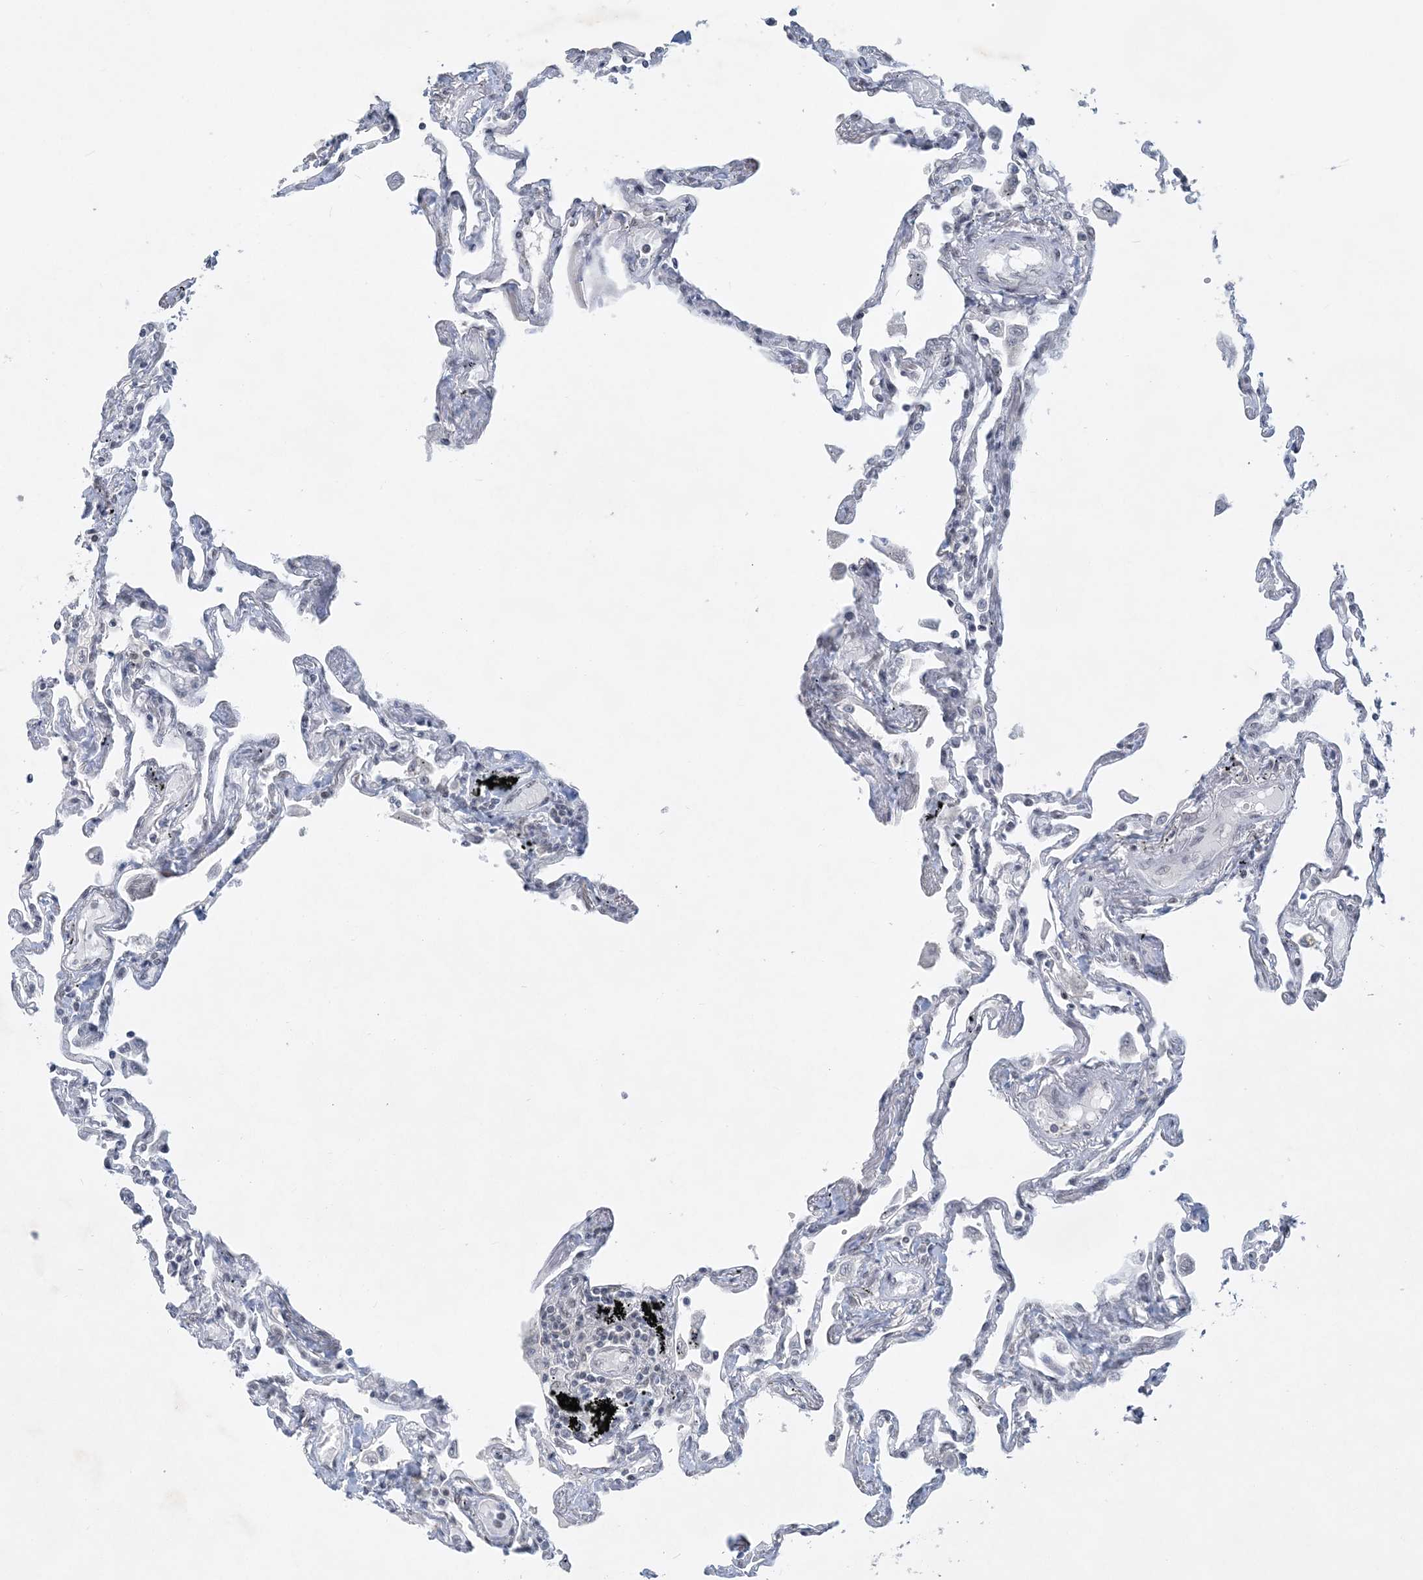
{"staining": {"intensity": "weak", "quantity": "<25%", "location": "nuclear"}, "tissue": "lung", "cell_type": "Alveolar cells", "image_type": "normal", "snomed": [{"axis": "morphology", "description": "Normal tissue, NOS"}, {"axis": "topography", "description": "Lung"}], "caption": "DAB immunohistochemical staining of unremarkable lung reveals no significant positivity in alveolar cells.", "gene": "KMT2D", "patient": {"sex": "female", "age": 67}}